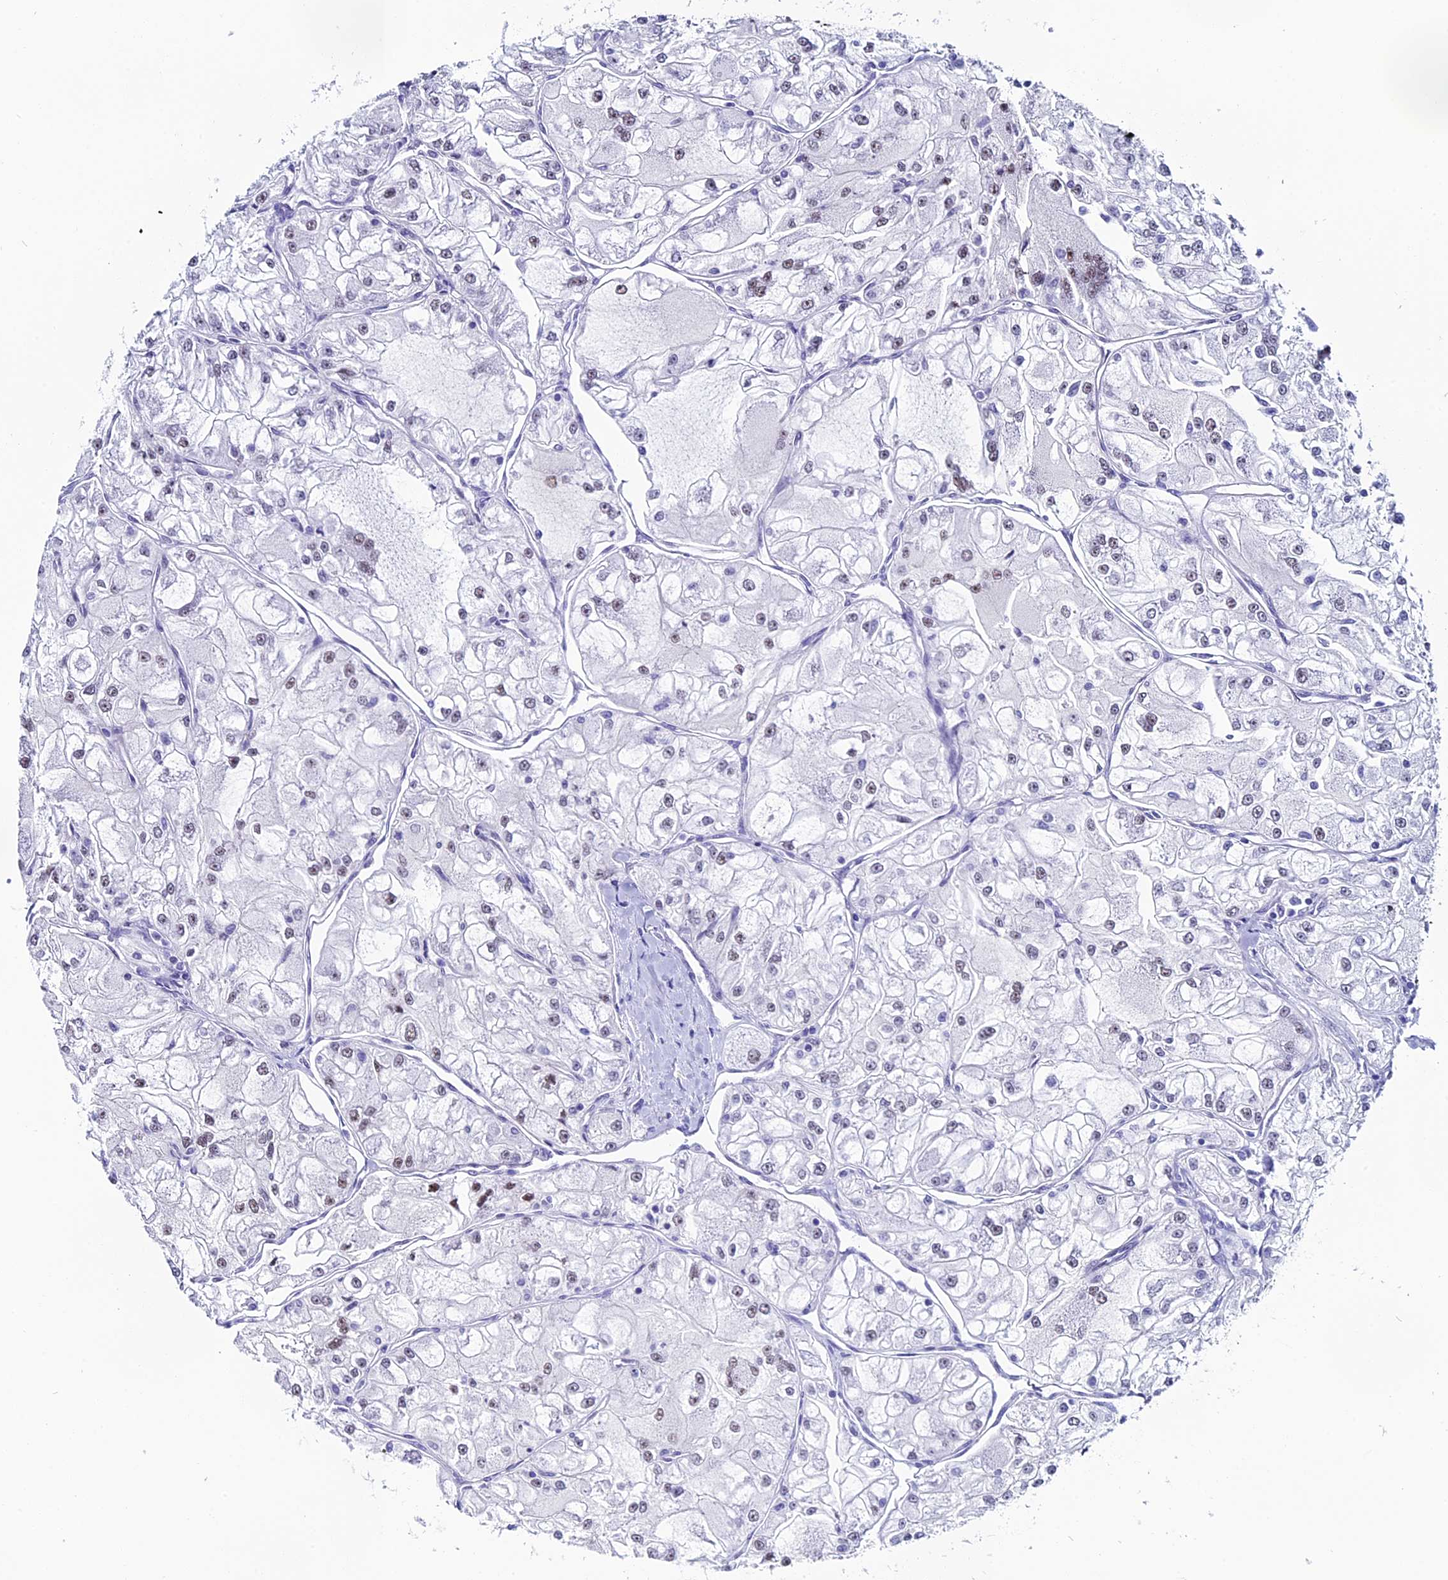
{"staining": {"intensity": "moderate", "quantity": "25%-75%", "location": "nuclear"}, "tissue": "renal cancer", "cell_type": "Tumor cells", "image_type": "cancer", "snomed": [{"axis": "morphology", "description": "Adenocarcinoma, NOS"}, {"axis": "topography", "description": "Kidney"}], "caption": "Immunohistochemical staining of human renal cancer (adenocarcinoma) demonstrates moderate nuclear protein staining in about 25%-75% of tumor cells. Immunohistochemistry (ihc) stains the protein of interest in brown and the nuclei are stained blue.", "gene": "CD2BP2", "patient": {"sex": "female", "age": 72}}